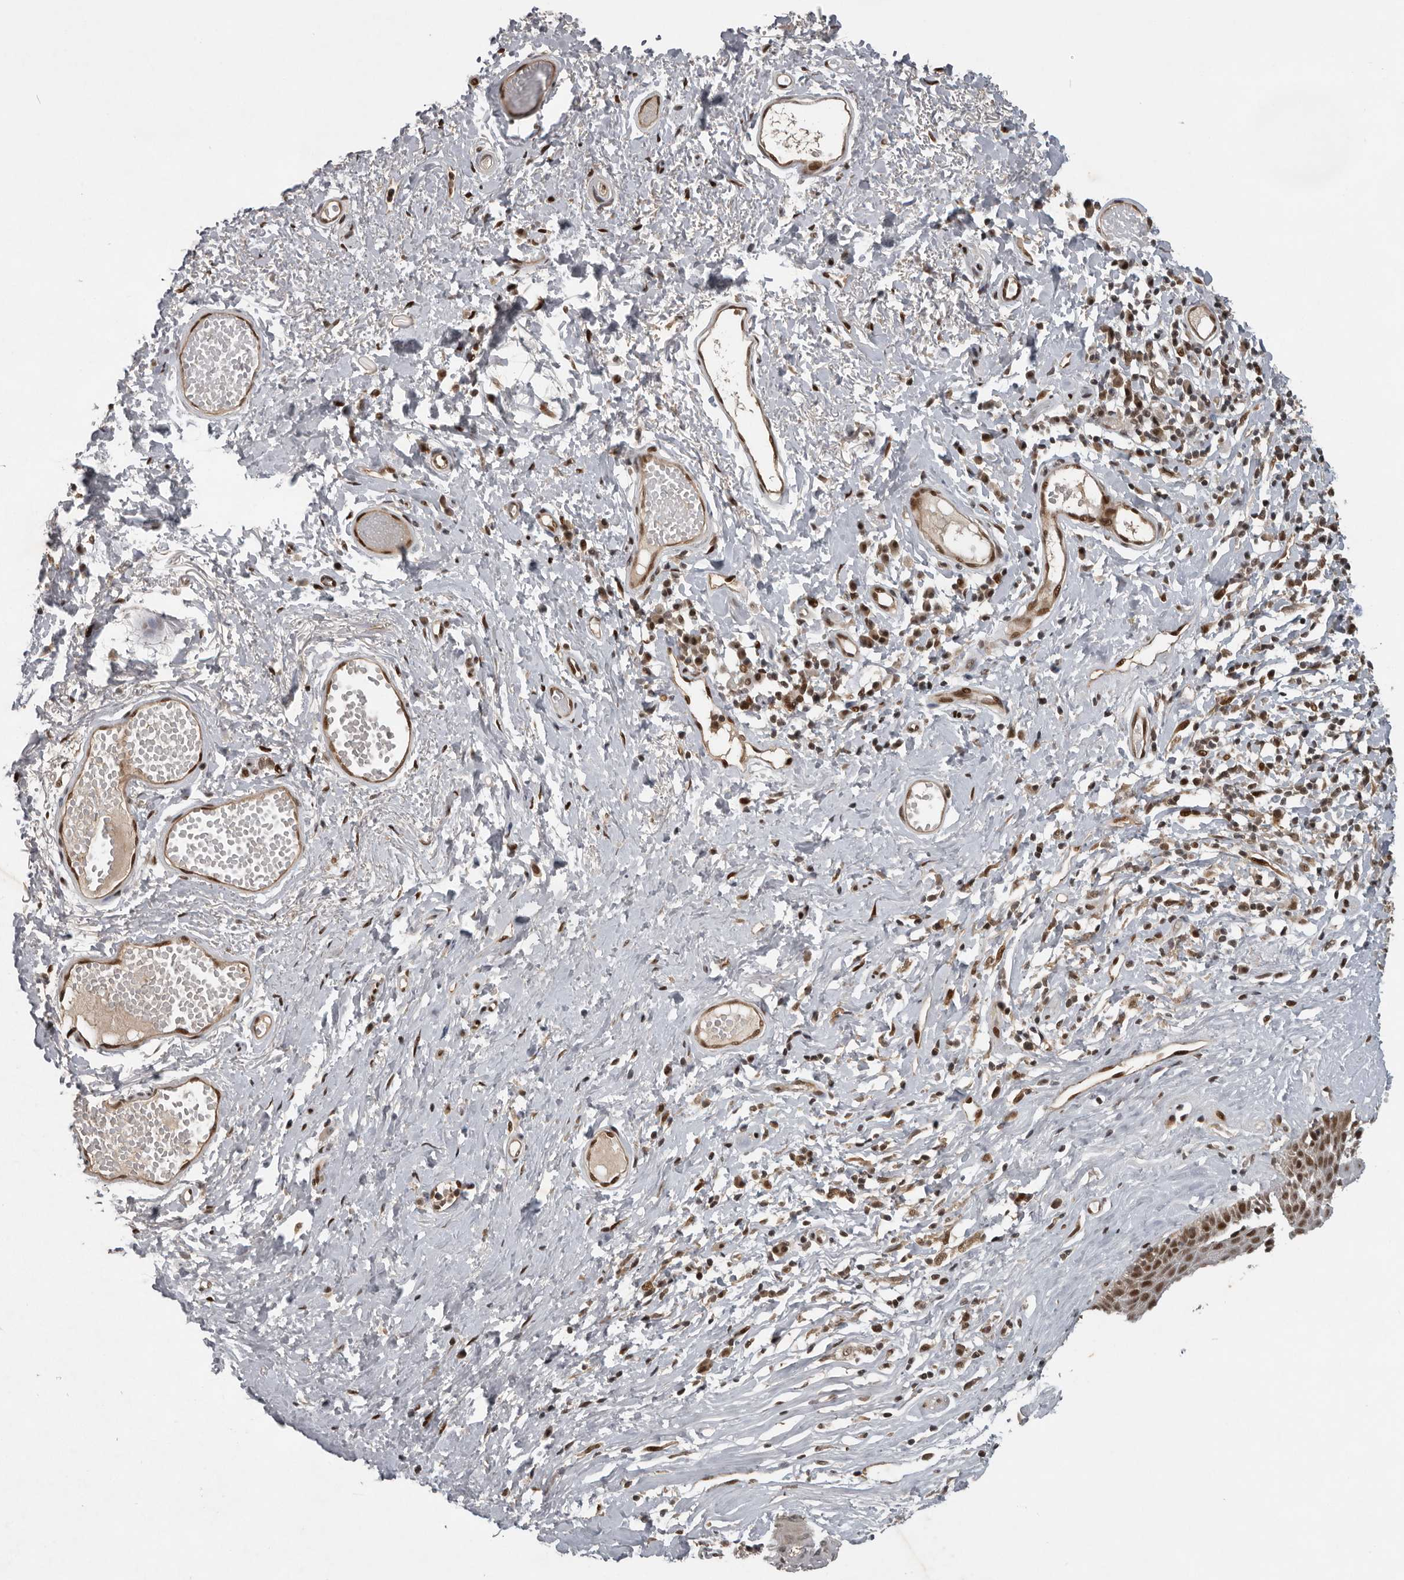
{"staining": {"intensity": "moderate", "quantity": ">75%", "location": "nuclear"}, "tissue": "skin", "cell_type": "Epidermal cells", "image_type": "normal", "snomed": [{"axis": "morphology", "description": "Normal tissue, NOS"}, {"axis": "morphology", "description": "Inflammation, NOS"}, {"axis": "topography", "description": "Vulva"}], "caption": "The immunohistochemical stain shows moderate nuclear positivity in epidermal cells of normal skin. The staining was performed using DAB, with brown indicating positive protein expression. Nuclei are stained blue with hematoxylin.", "gene": "CDC27", "patient": {"sex": "female", "age": 84}}